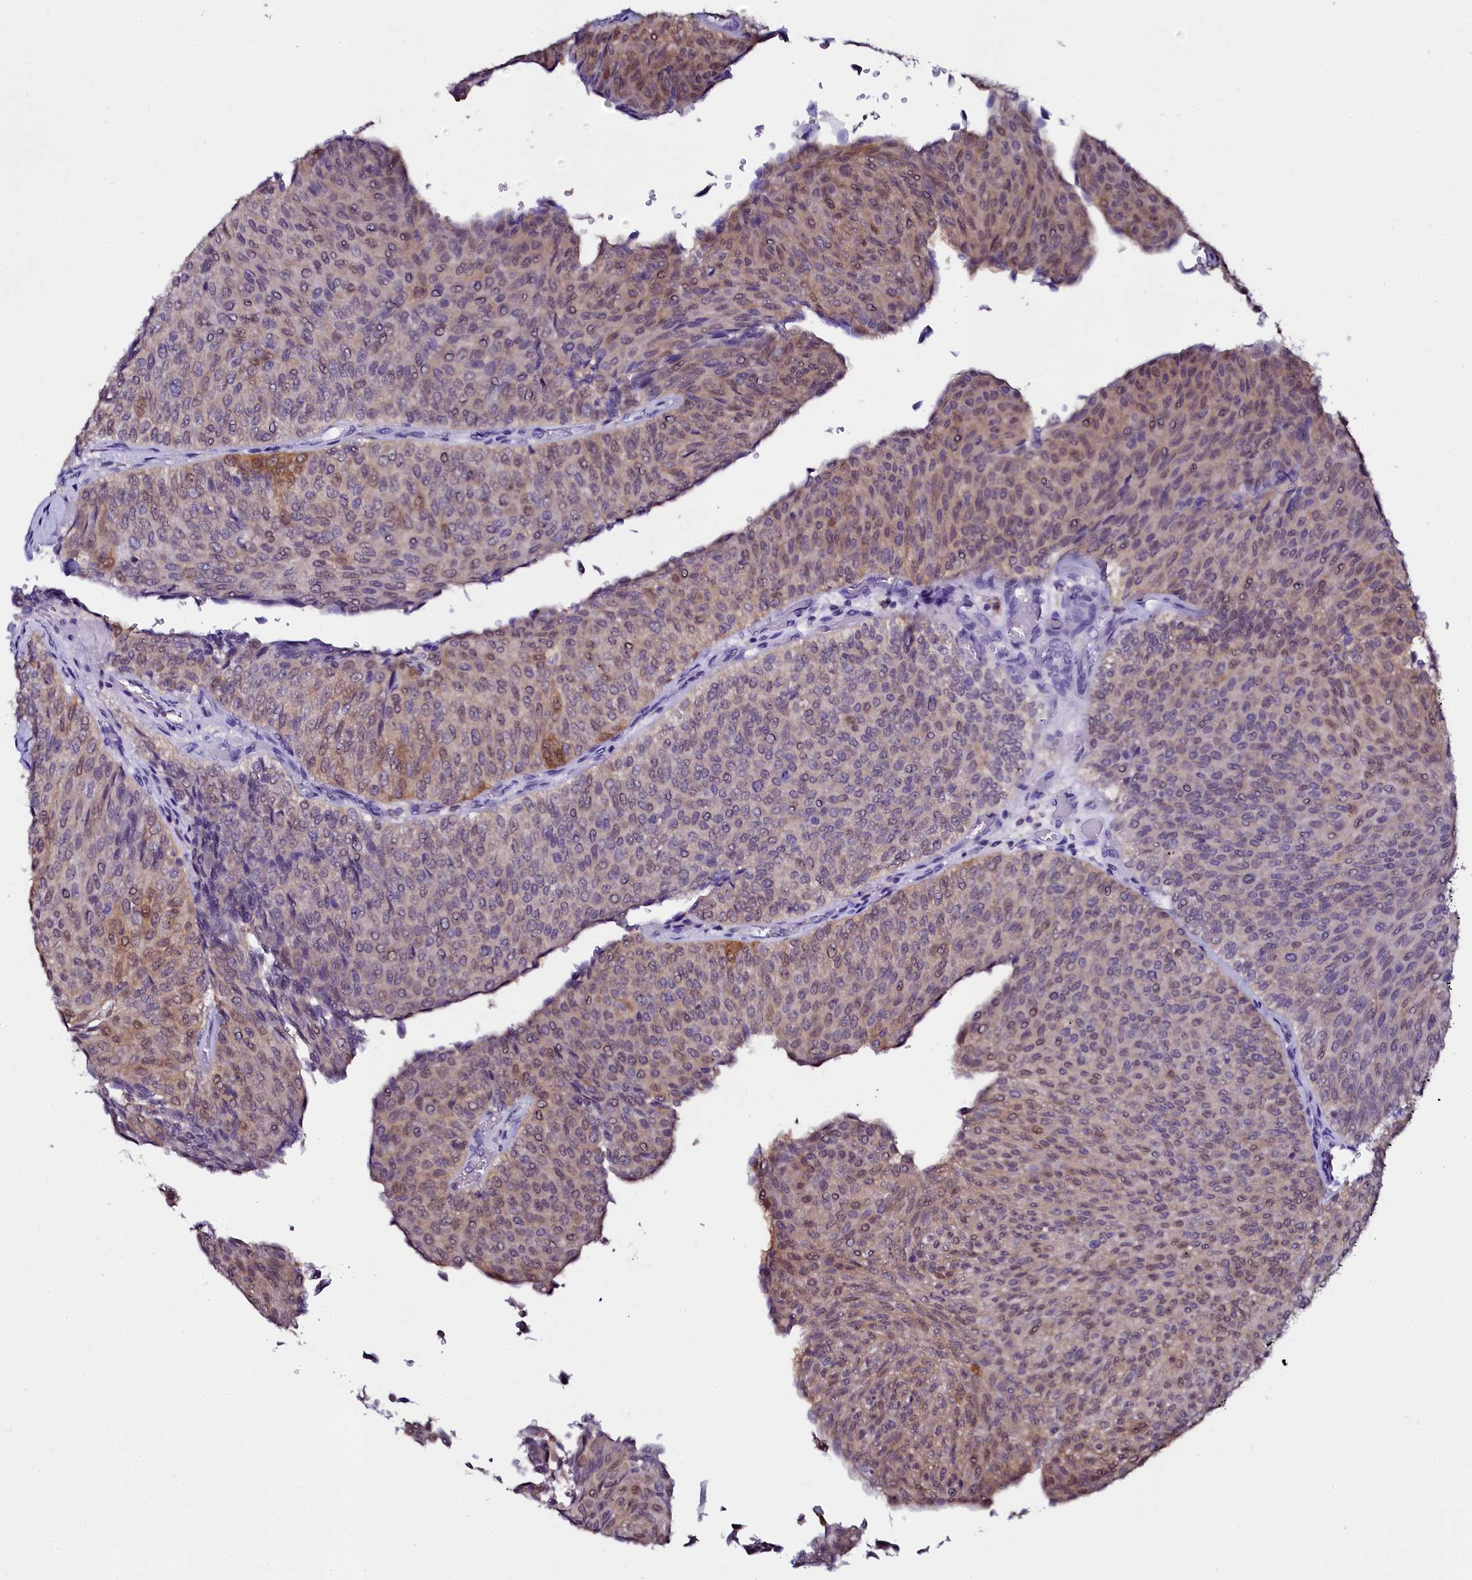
{"staining": {"intensity": "moderate", "quantity": "25%-75%", "location": "cytoplasmic/membranous,nuclear"}, "tissue": "urothelial cancer", "cell_type": "Tumor cells", "image_type": "cancer", "snomed": [{"axis": "morphology", "description": "Urothelial carcinoma, Low grade"}, {"axis": "topography", "description": "Urinary bladder"}], "caption": "This micrograph demonstrates immunohistochemistry staining of human urothelial cancer, with medium moderate cytoplasmic/membranous and nuclear expression in about 25%-75% of tumor cells.", "gene": "SORD", "patient": {"sex": "male", "age": 78}}